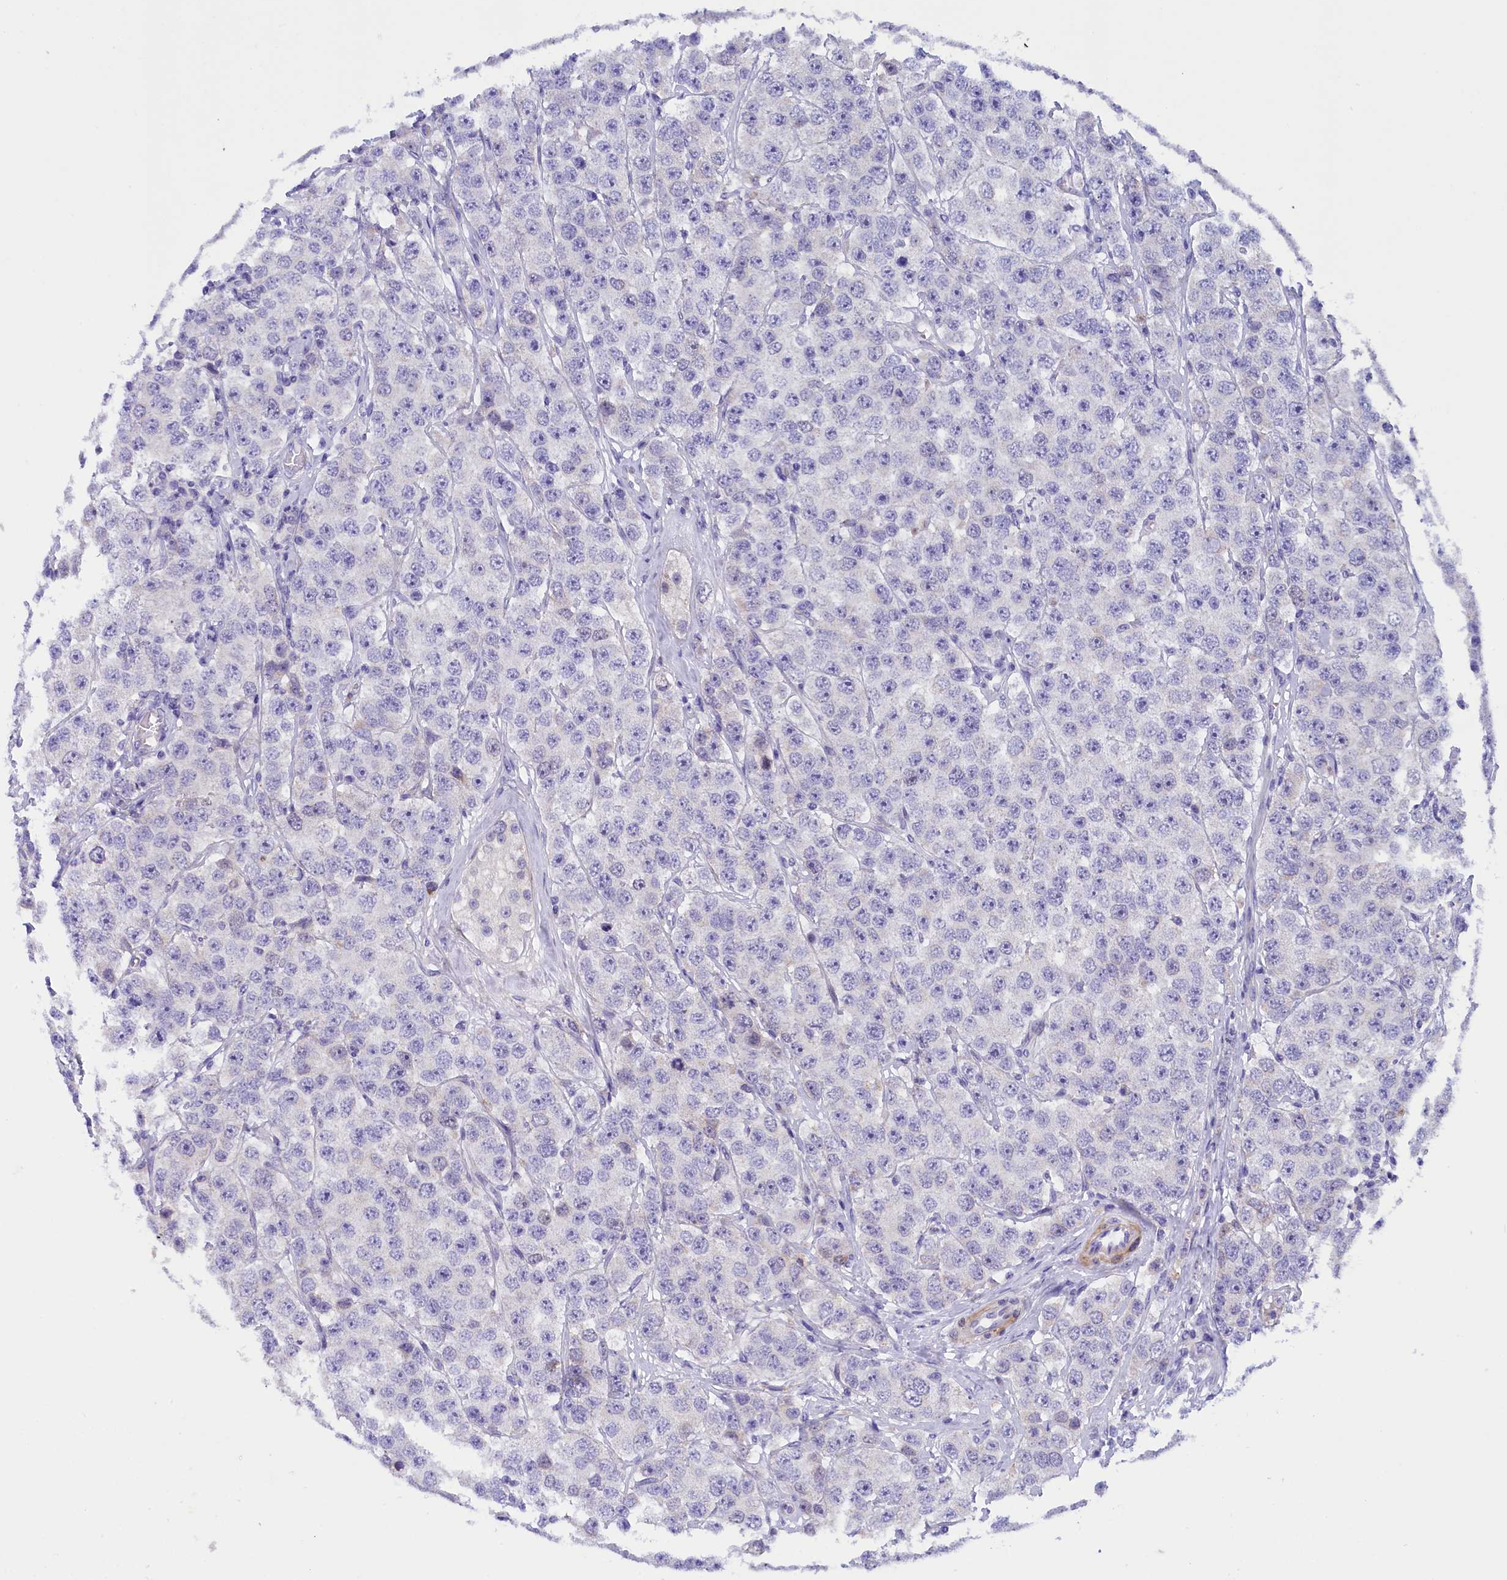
{"staining": {"intensity": "negative", "quantity": "none", "location": "none"}, "tissue": "testis cancer", "cell_type": "Tumor cells", "image_type": "cancer", "snomed": [{"axis": "morphology", "description": "Seminoma, NOS"}, {"axis": "topography", "description": "Testis"}], "caption": "Seminoma (testis) was stained to show a protein in brown. There is no significant staining in tumor cells.", "gene": "RTTN", "patient": {"sex": "male", "age": 28}}